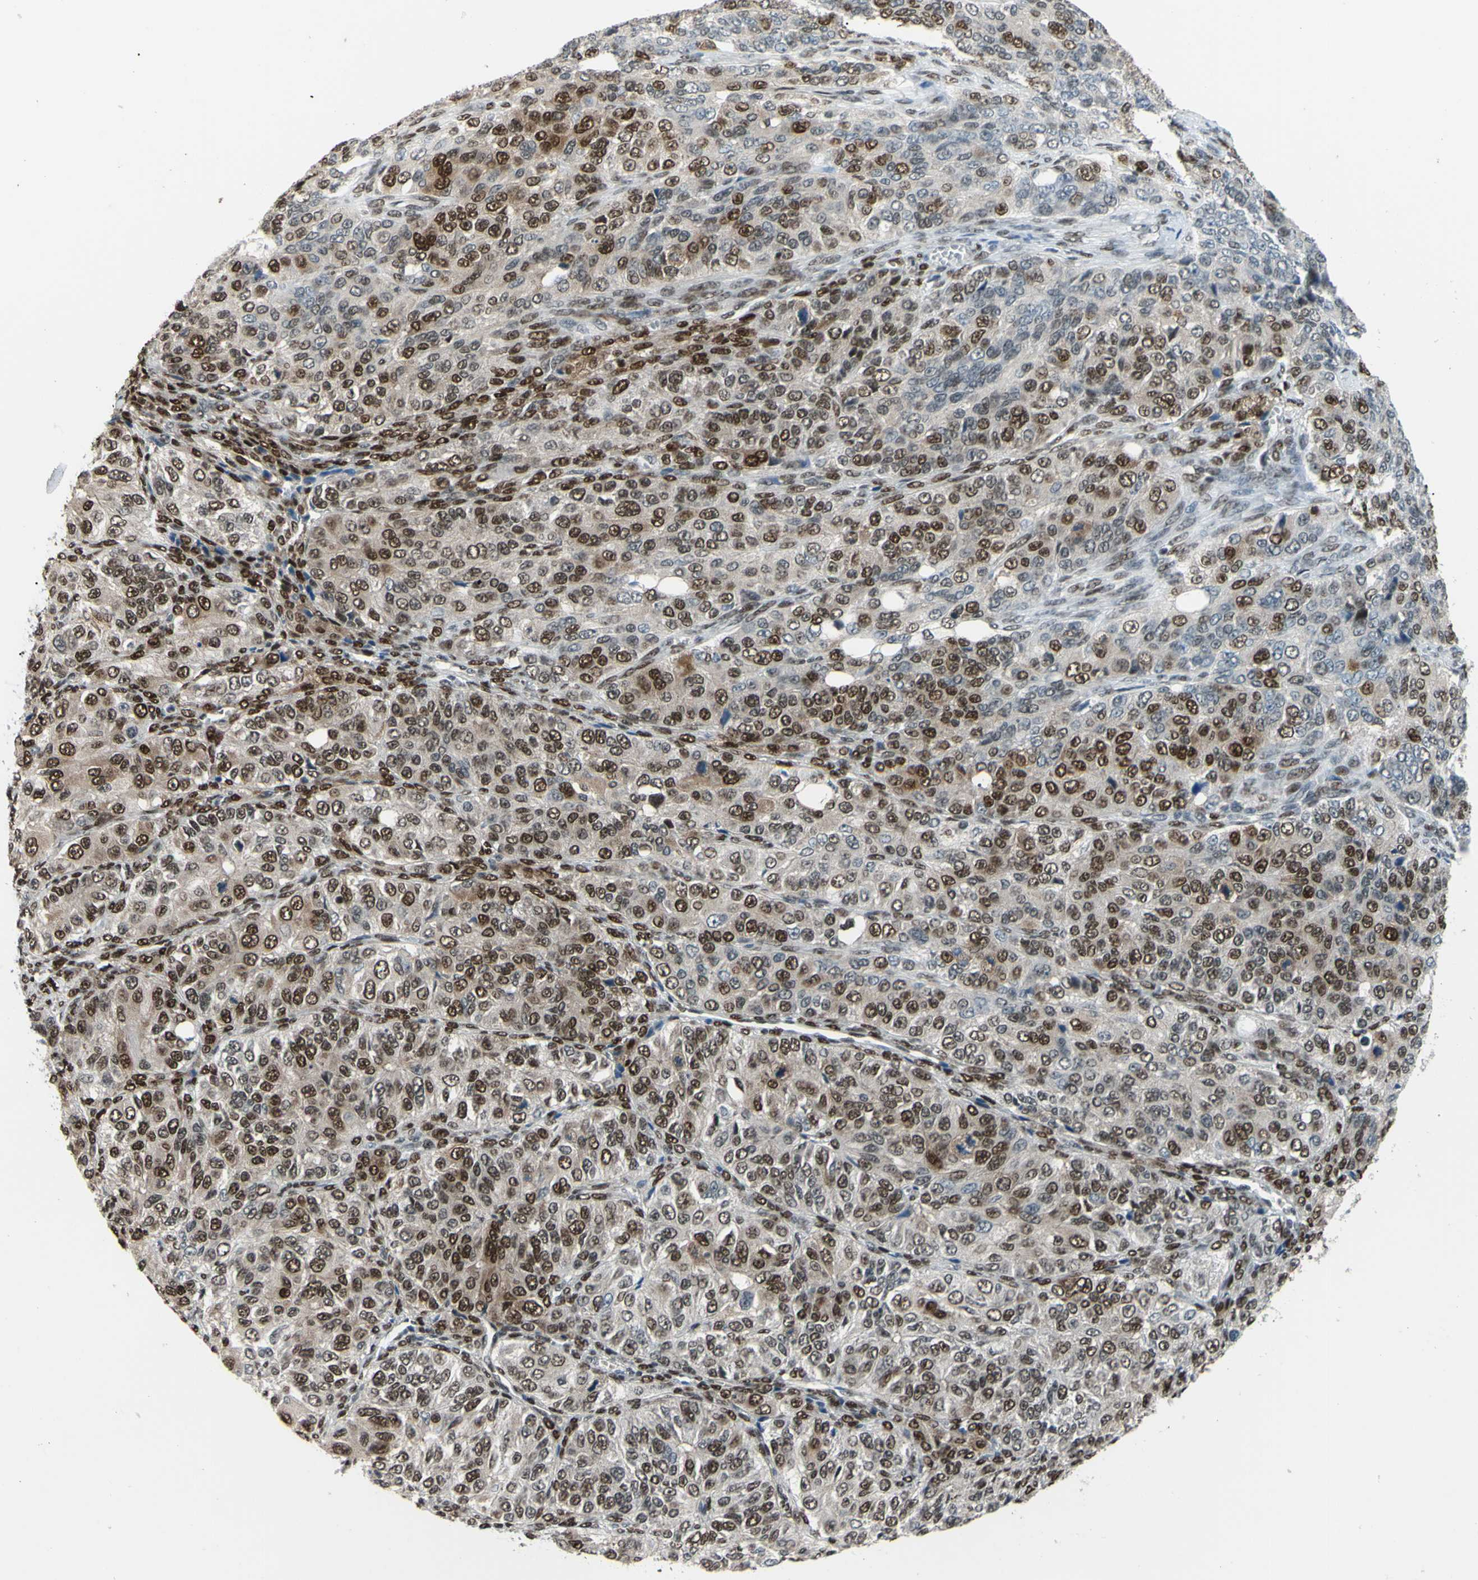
{"staining": {"intensity": "moderate", "quantity": ">75%", "location": "cytoplasmic/membranous,nuclear"}, "tissue": "ovarian cancer", "cell_type": "Tumor cells", "image_type": "cancer", "snomed": [{"axis": "morphology", "description": "Carcinoma, endometroid"}, {"axis": "topography", "description": "Ovary"}], "caption": "Immunohistochemical staining of human ovarian cancer demonstrates medium levels of moderate cytoplasmic/membranous and nuclear expression in approximately >75% of tumor cells.", "gene": "FKBP5", "patient": {"sex": "female", "age": 51}}